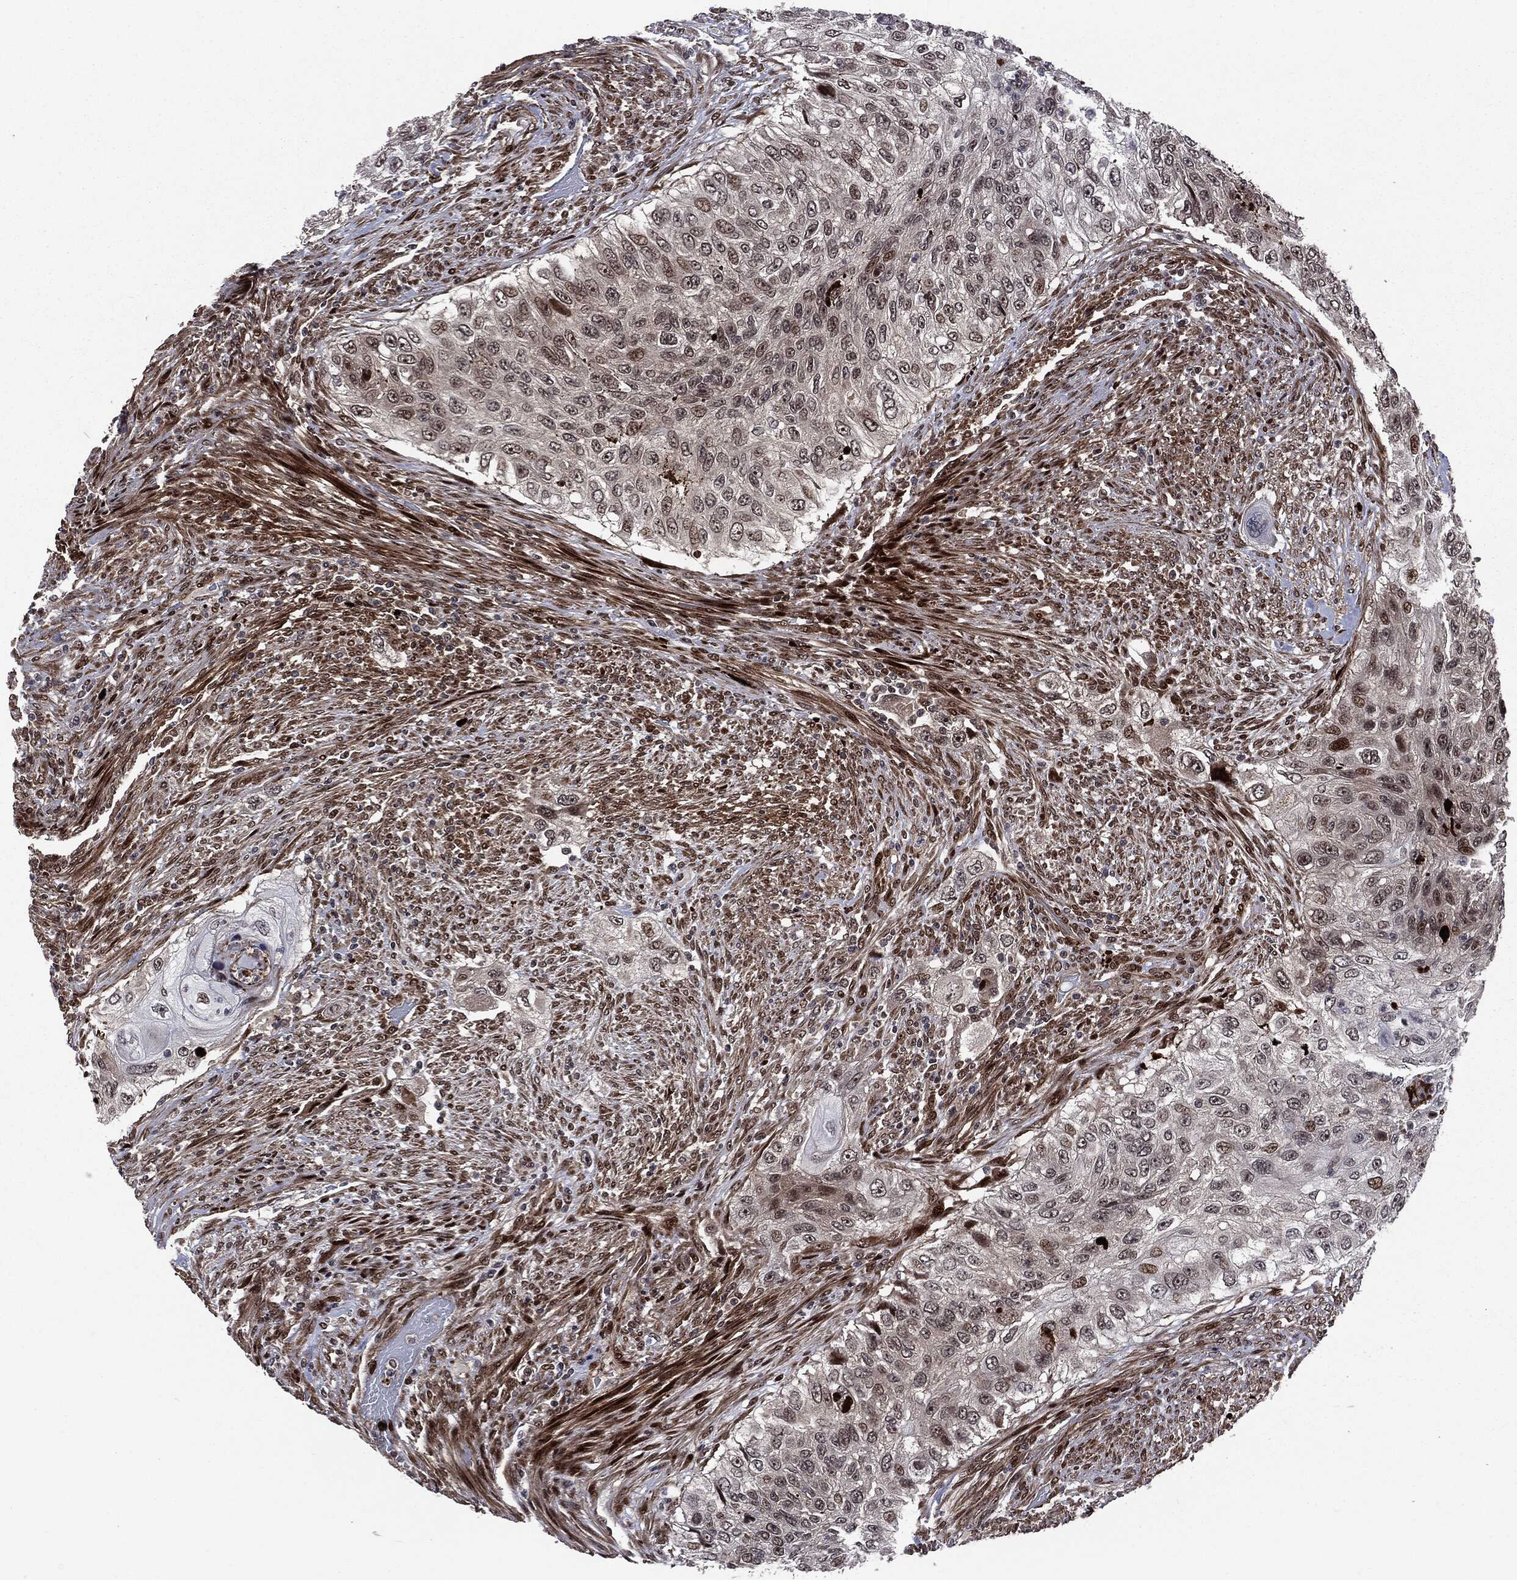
{"staining": {"intensity": "moderate", "quantity": "<25%", "location": "nuclear"}, "tissue": "urothelial cancer", "cell_type": "Tumor cells", "image_type": "cancer", "snomed": [{"axis": "morphology", "description": "Urothelial carcinoma, High grade"}, {"axis": "topography", "description": "Urinary bladder"}], "caption": "Urothelial cancer stained with a brown dye exhibits moderate nuclear positive positivity in approximately <25% of tumor cells.", "gene": "SMAD4", "patient": {"sex": "female", "age": 60}}